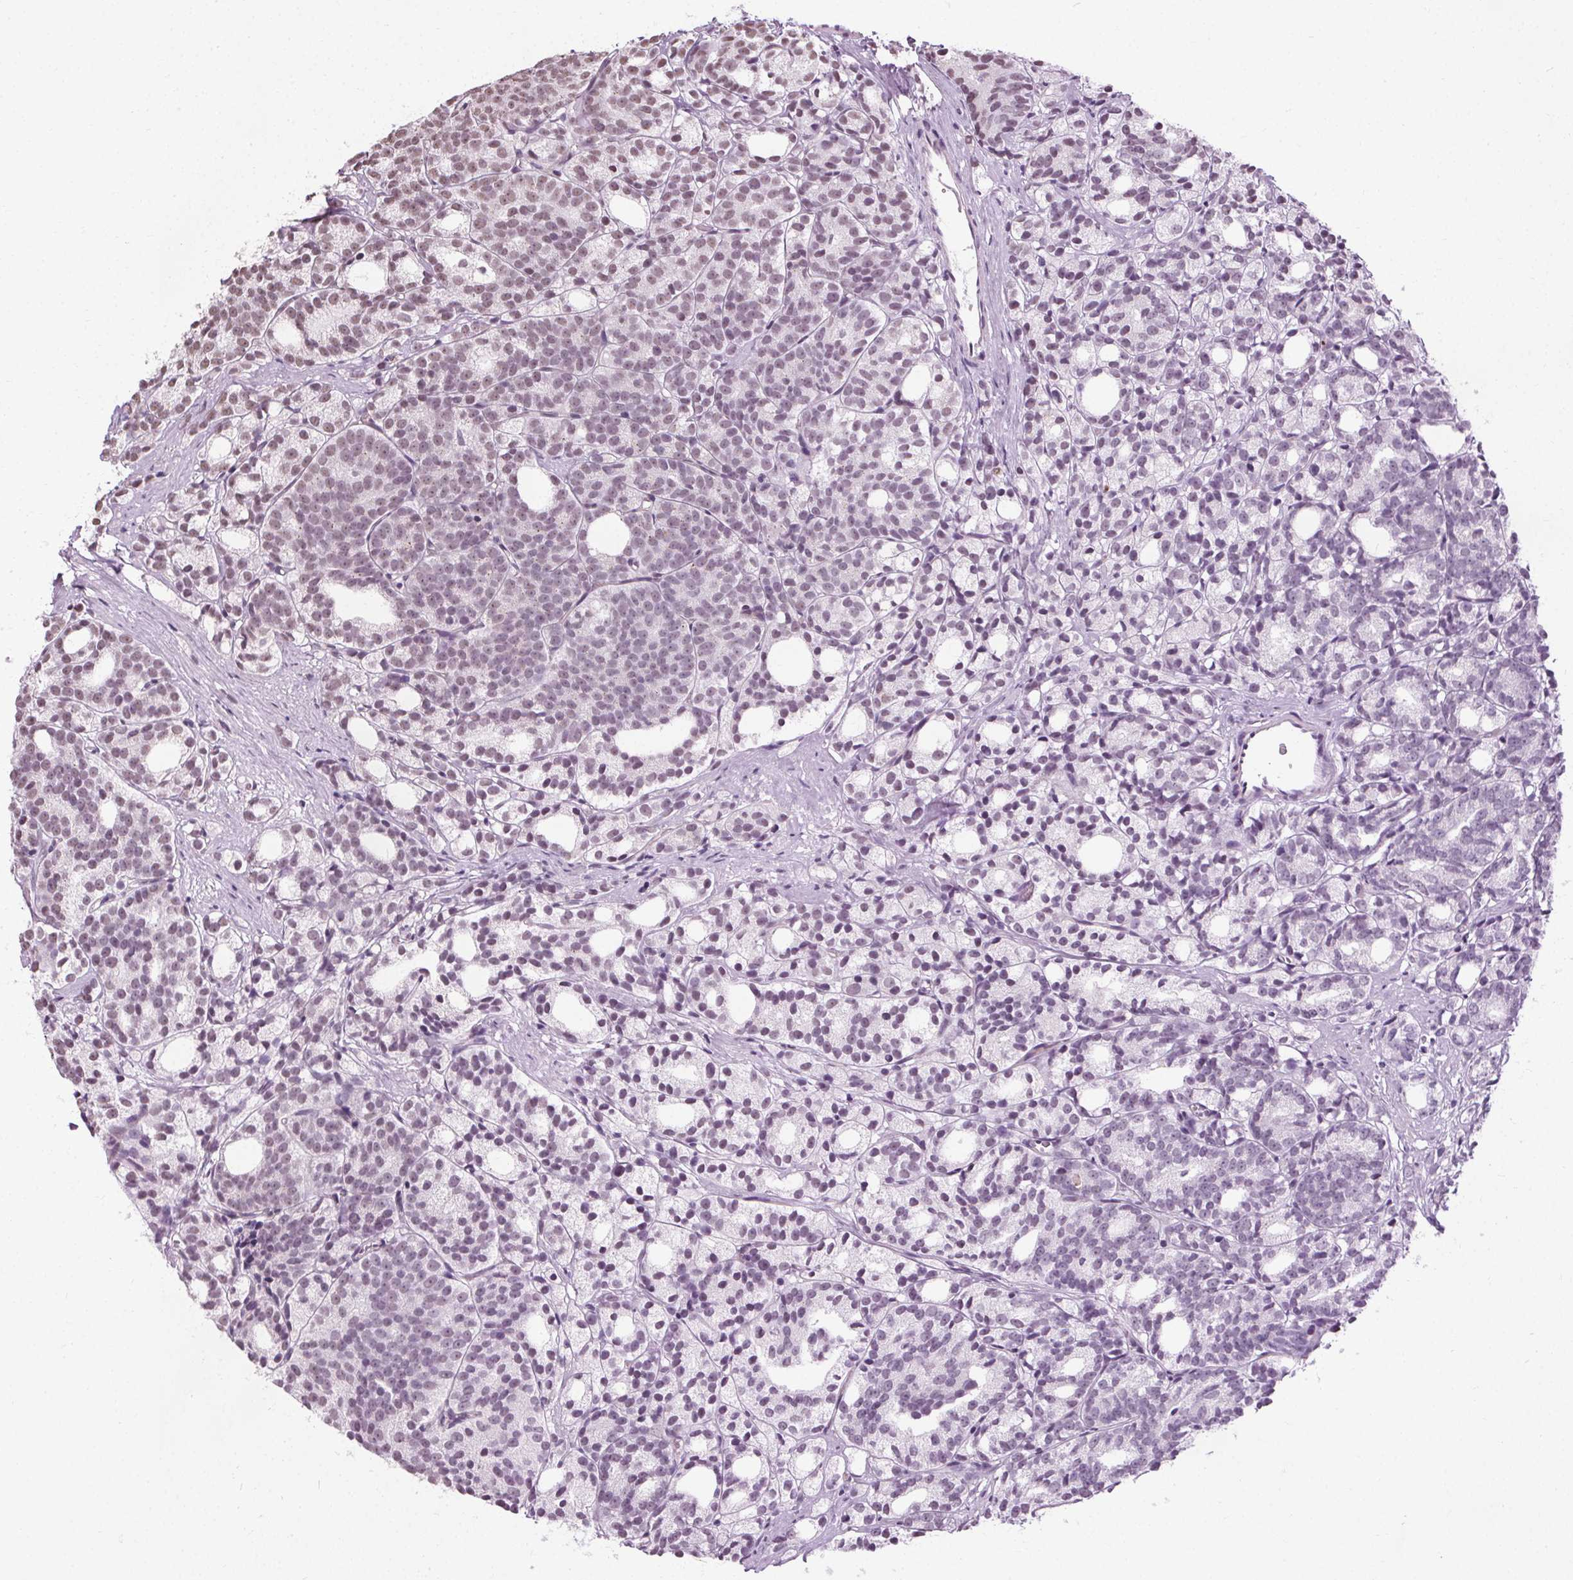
{"staining": {"intensity": "weak", "quantity": "25%-75%", "location": "nuclear"}, "tissue": "prostate cancer", "cell_type": "Tumor cells", "image_type": "cancer", "snomed": [{"axis": "morphology", "description": "Adenocarcinoma, High grade"}, {"axis": "topography", "description": "Prostate"}], "caption": "This is an image of immunohistochemistry staining of prostate cancer, which shows weak staining in the nuclear of tumor cells.", "gene": "CEBPA", "patient": {"sex": "male", "age": 53}}